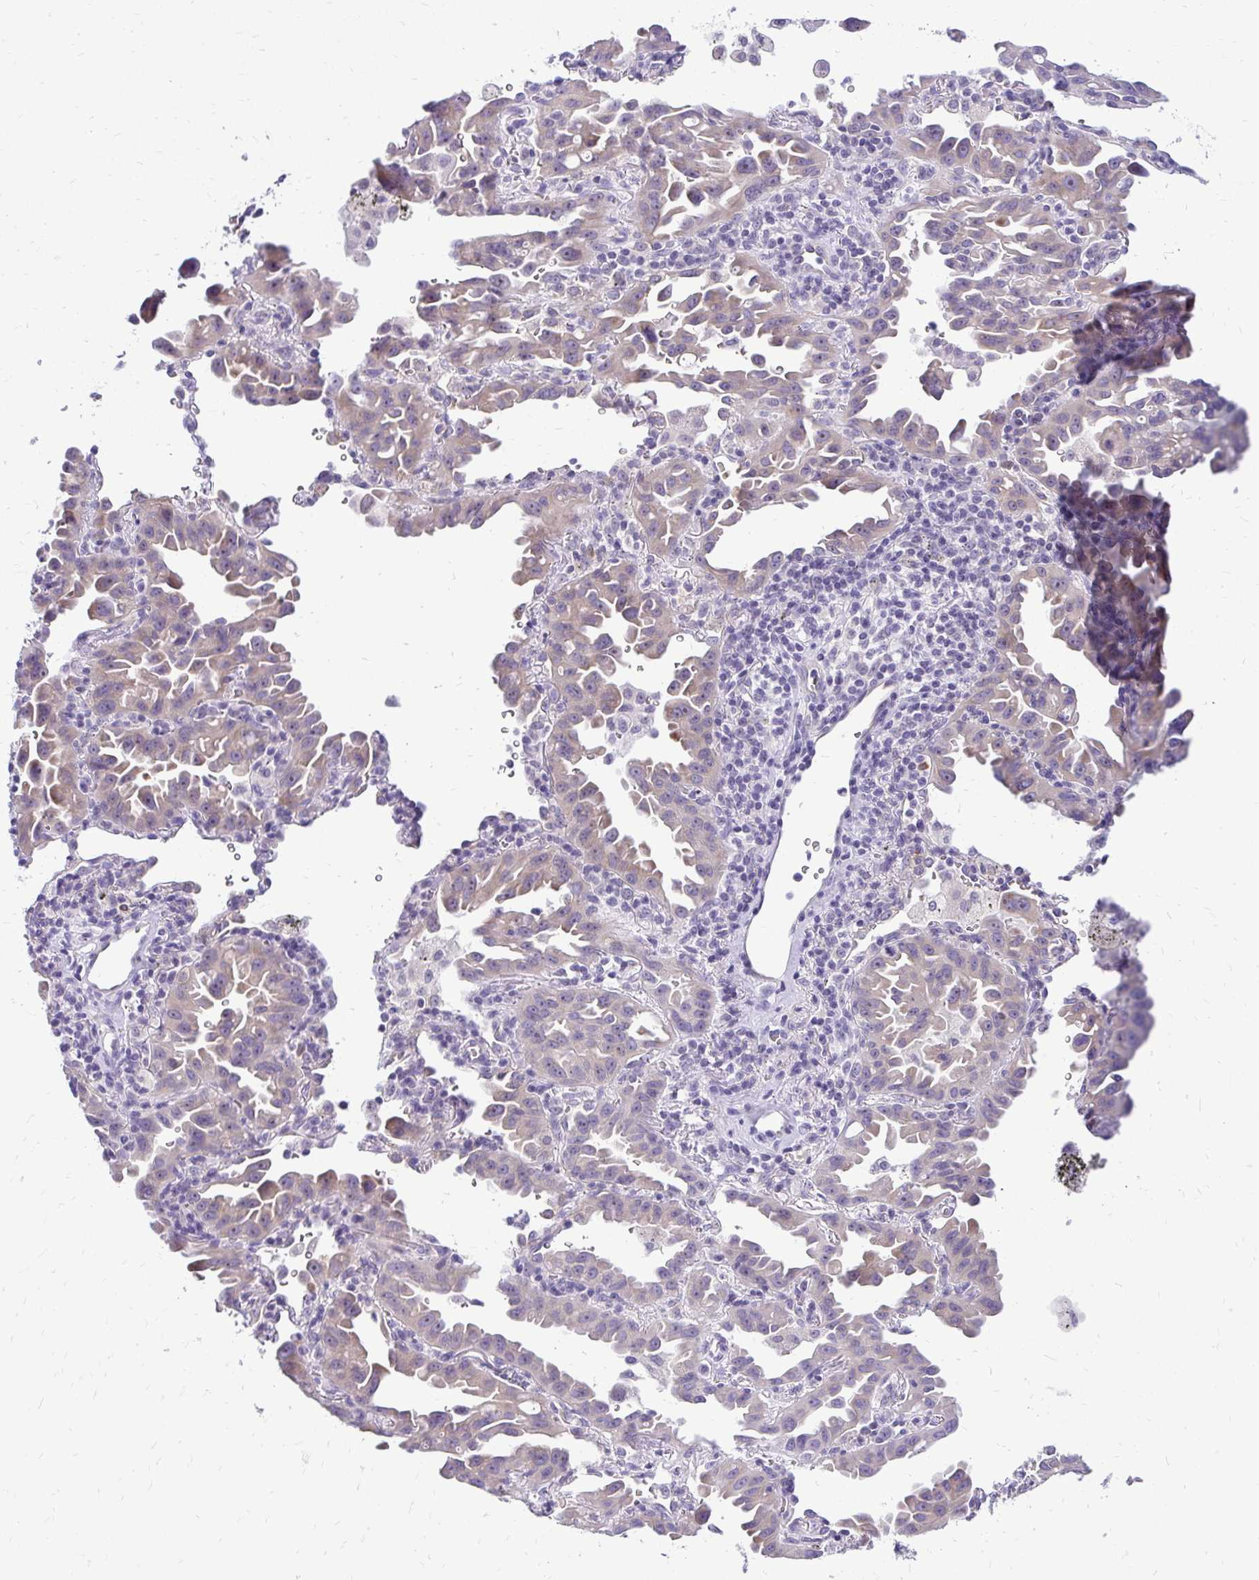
{"staining": {"intensity": "weak", "quantity": "<25%", "location": "cytoplasmic/membranous"}, "tissue": "lung cancer", "cell_type": "Tumor cells", "image_type": "cancer", "snomed": [{"axis": "morphology", "description": "Adenocarcinoma, NOS"}, {"axis": "topography", "description": "Lung"}], "caption": "High magnification brightfield microscopy of lung cancer stained with DAB (brown) and counterstained with hematoxylin (blue): tumor cells show no significant staining.", "gene": "NIFK", "patient": {"sex": "male", "age": 68}}